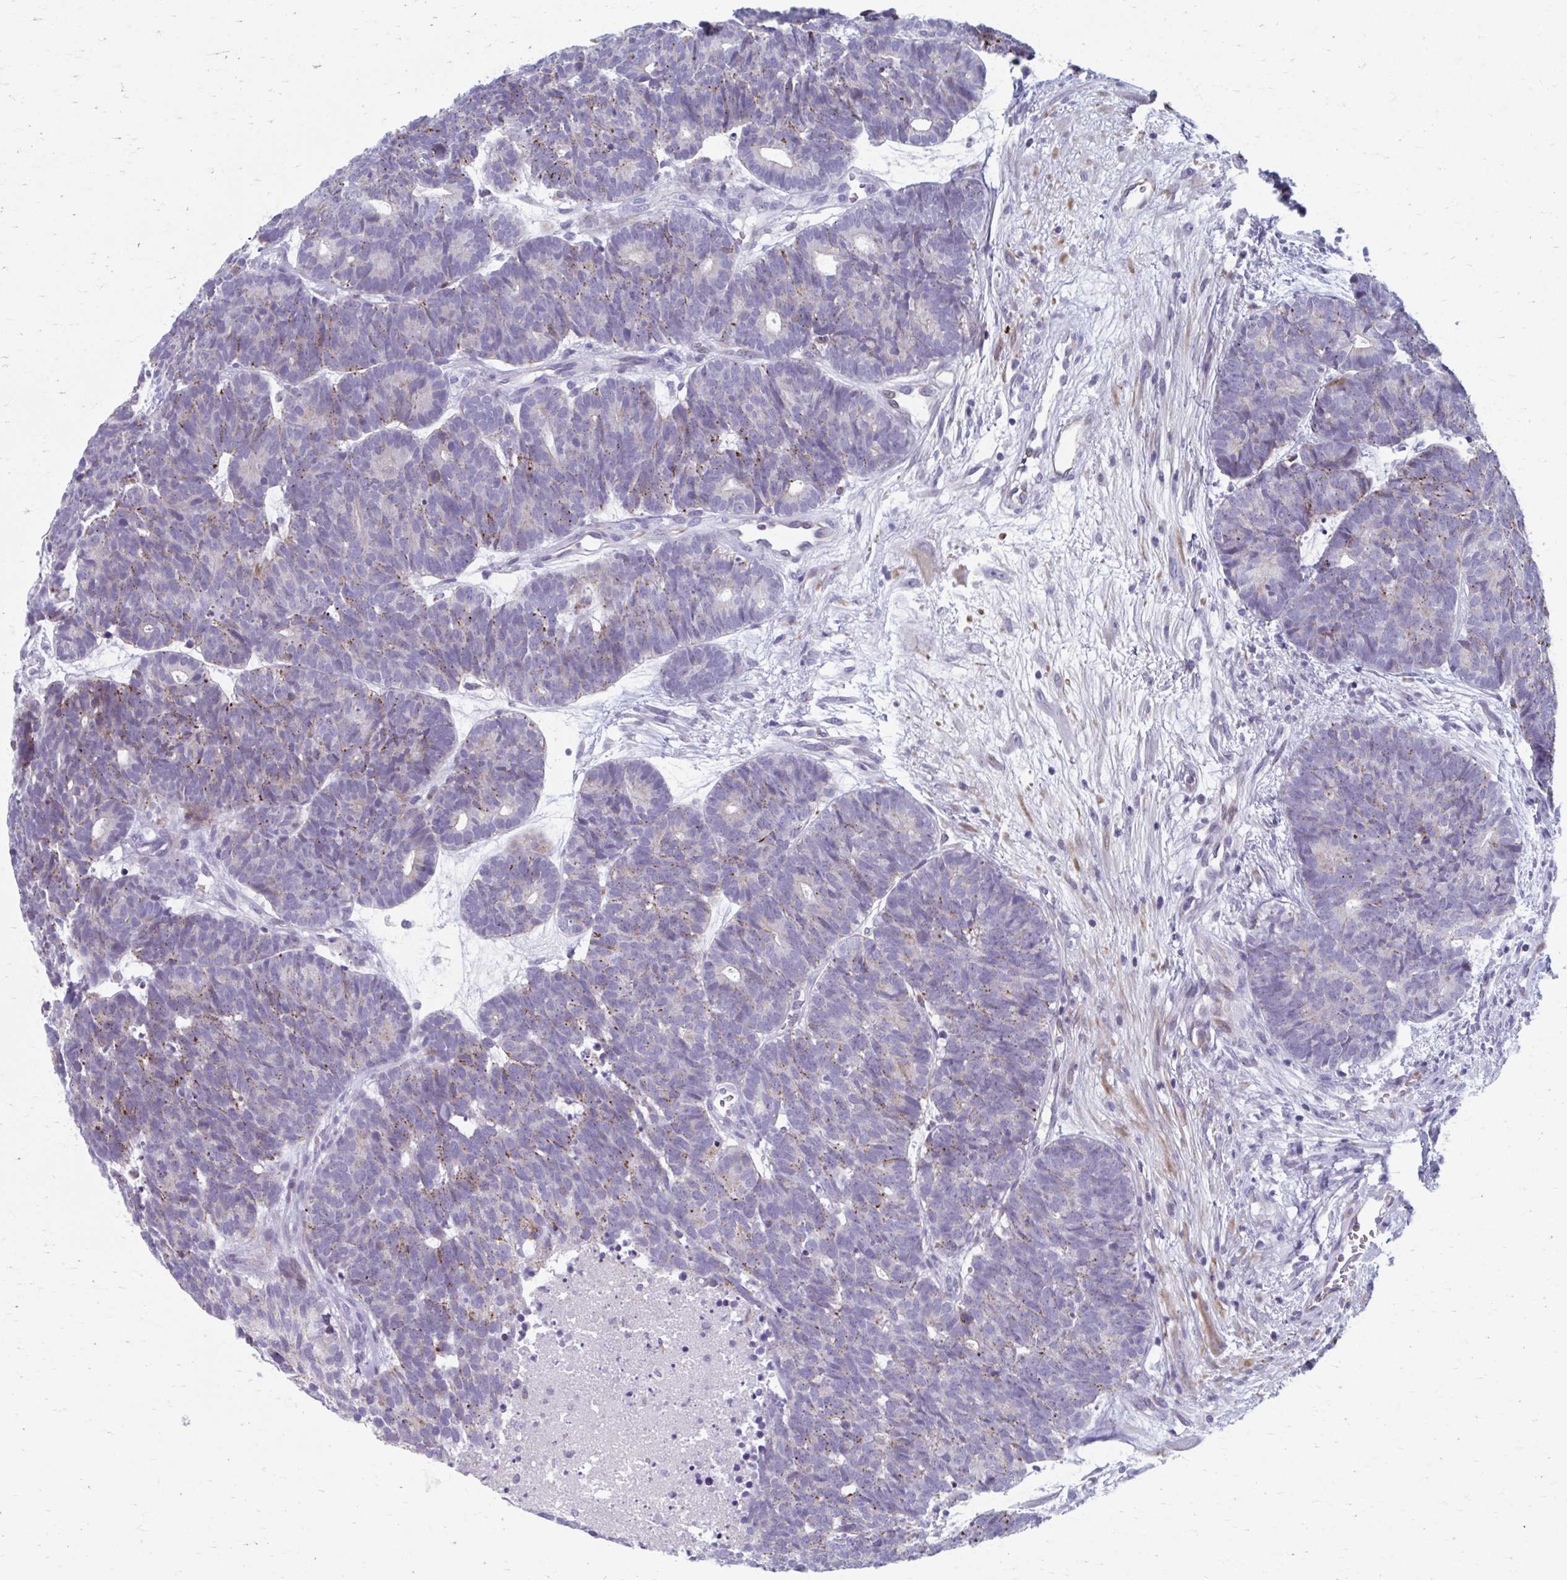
{"staining": {"intensity": "moderate", "quantity": "<25%", "location": "cytoplasmic/membranous"}, "tissue": "head and neck cancer", "cell_type": "Tumor cells", "image_type": "cancer", "snomed": [{"axis": "morphology", "description": "Adenocarcinoma, NOS"}, {"axis": "topography", "description": "Head-Neck"}], "caption": "There is low levels of moderate cytoplasmic/membranous positivity in tumor cells of adenocarcinoma (head and neck), as demonstrated by immunohistochemical staining (brown color).", "gene": "ABHD16B", "patient": {"sex": "female", "age": 81}}